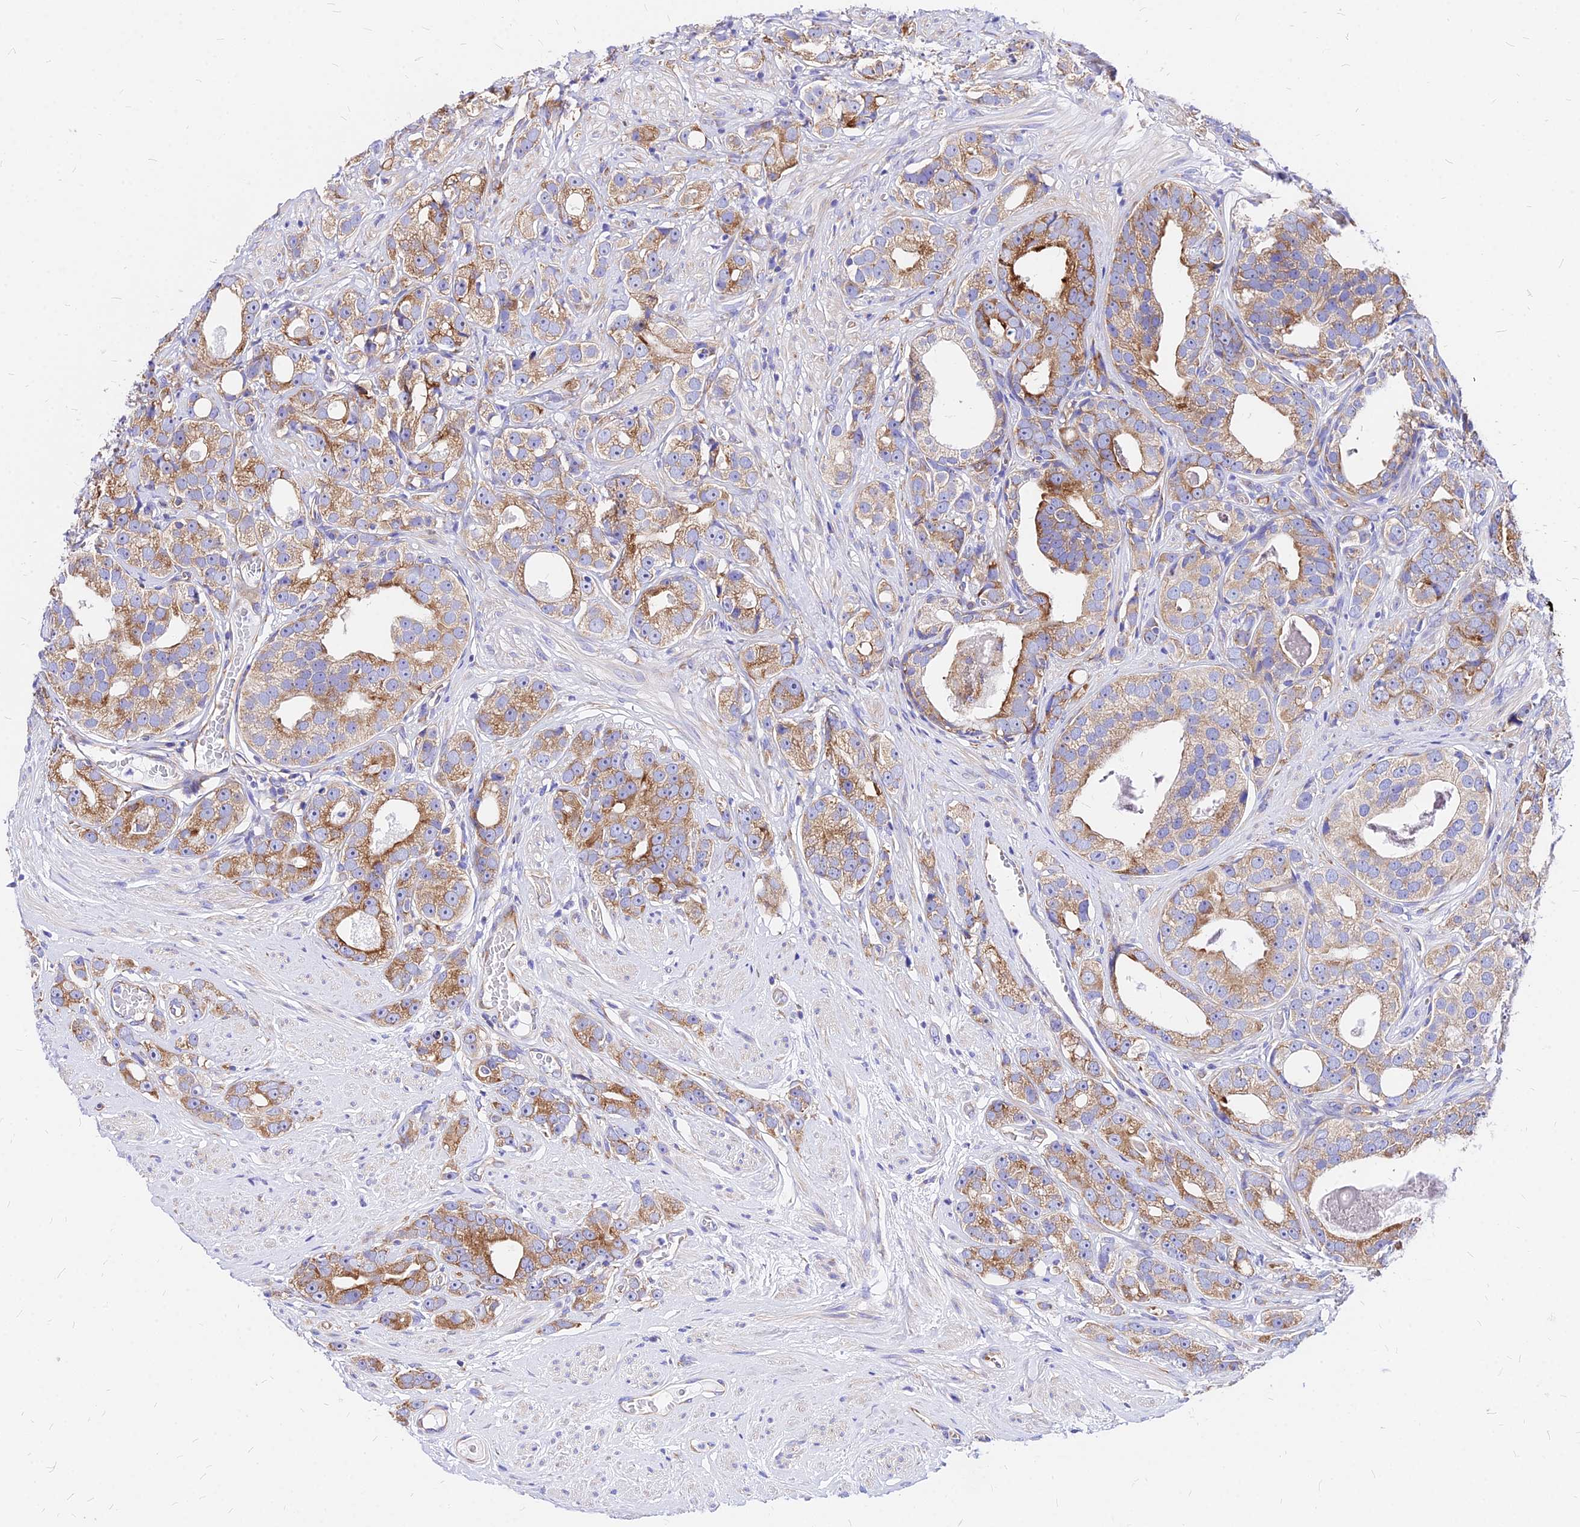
{"staining": {"intensity": "moderate", "quantity": "25%-75%", "location": "cytoplasmic/membranous"}, "tissue": "prostate cancer", "cell_type": "Tumor cells", "image_type": "cancer", "snomed": [{"axis": "morphology", "description": "Adenocarcinoma, High grade"}, {"axis": "topography", "description": "Prostate"}], "caption": "This histopathology image shows IHC staining of human prostate high-grade adenocarcinoma, with medium moderate cytoplasmic/membranous staining in approximately 25%-75% of tumor cells.", "gene": "RPL19", "patient": {"sex": "male", "age": 71}}